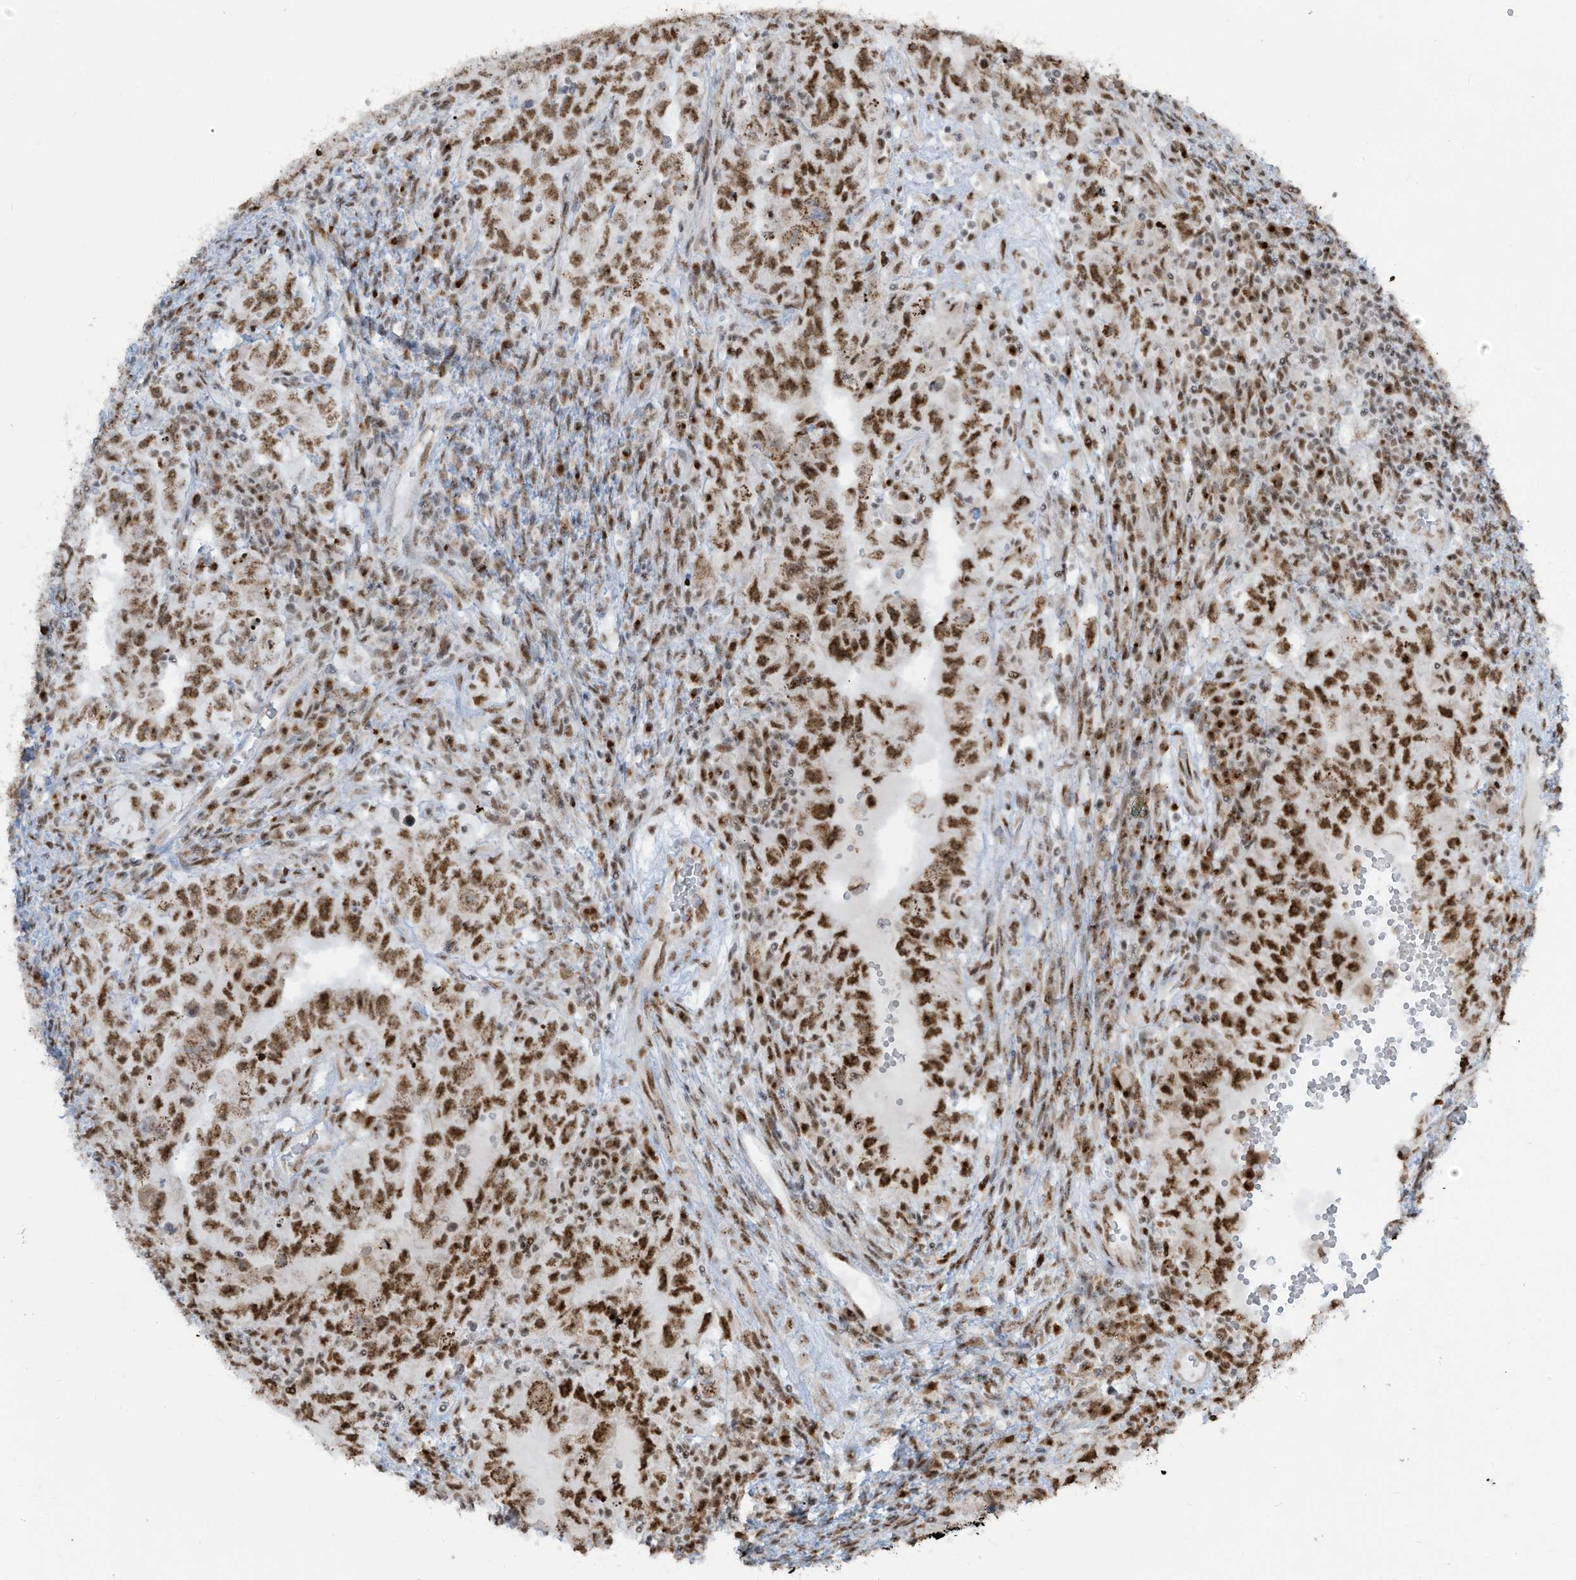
{"staining": {"intensity": "strong", "quantity": ">75%", "location": "nuclear"}, "tissue": "testis cancer", "cell_type": "Tumor cells", "image_type": "cancer", "snomed": [{"axis": "morphology", "description": "Carcinoma, Embryonal, NOS"}, {"axis": "topography", "description": "Testis"}], "caption": "High-magnification brightfield microscopy of embryonal carcinoma (testis) stained with DAB (brown) and counterstained with hematoxylin (blue). tumor cells exhibit strong nuclear expression is present in approximately>75% of cells.", "gene": "LBH", "patient": {"sex": "male", "age": 26}}